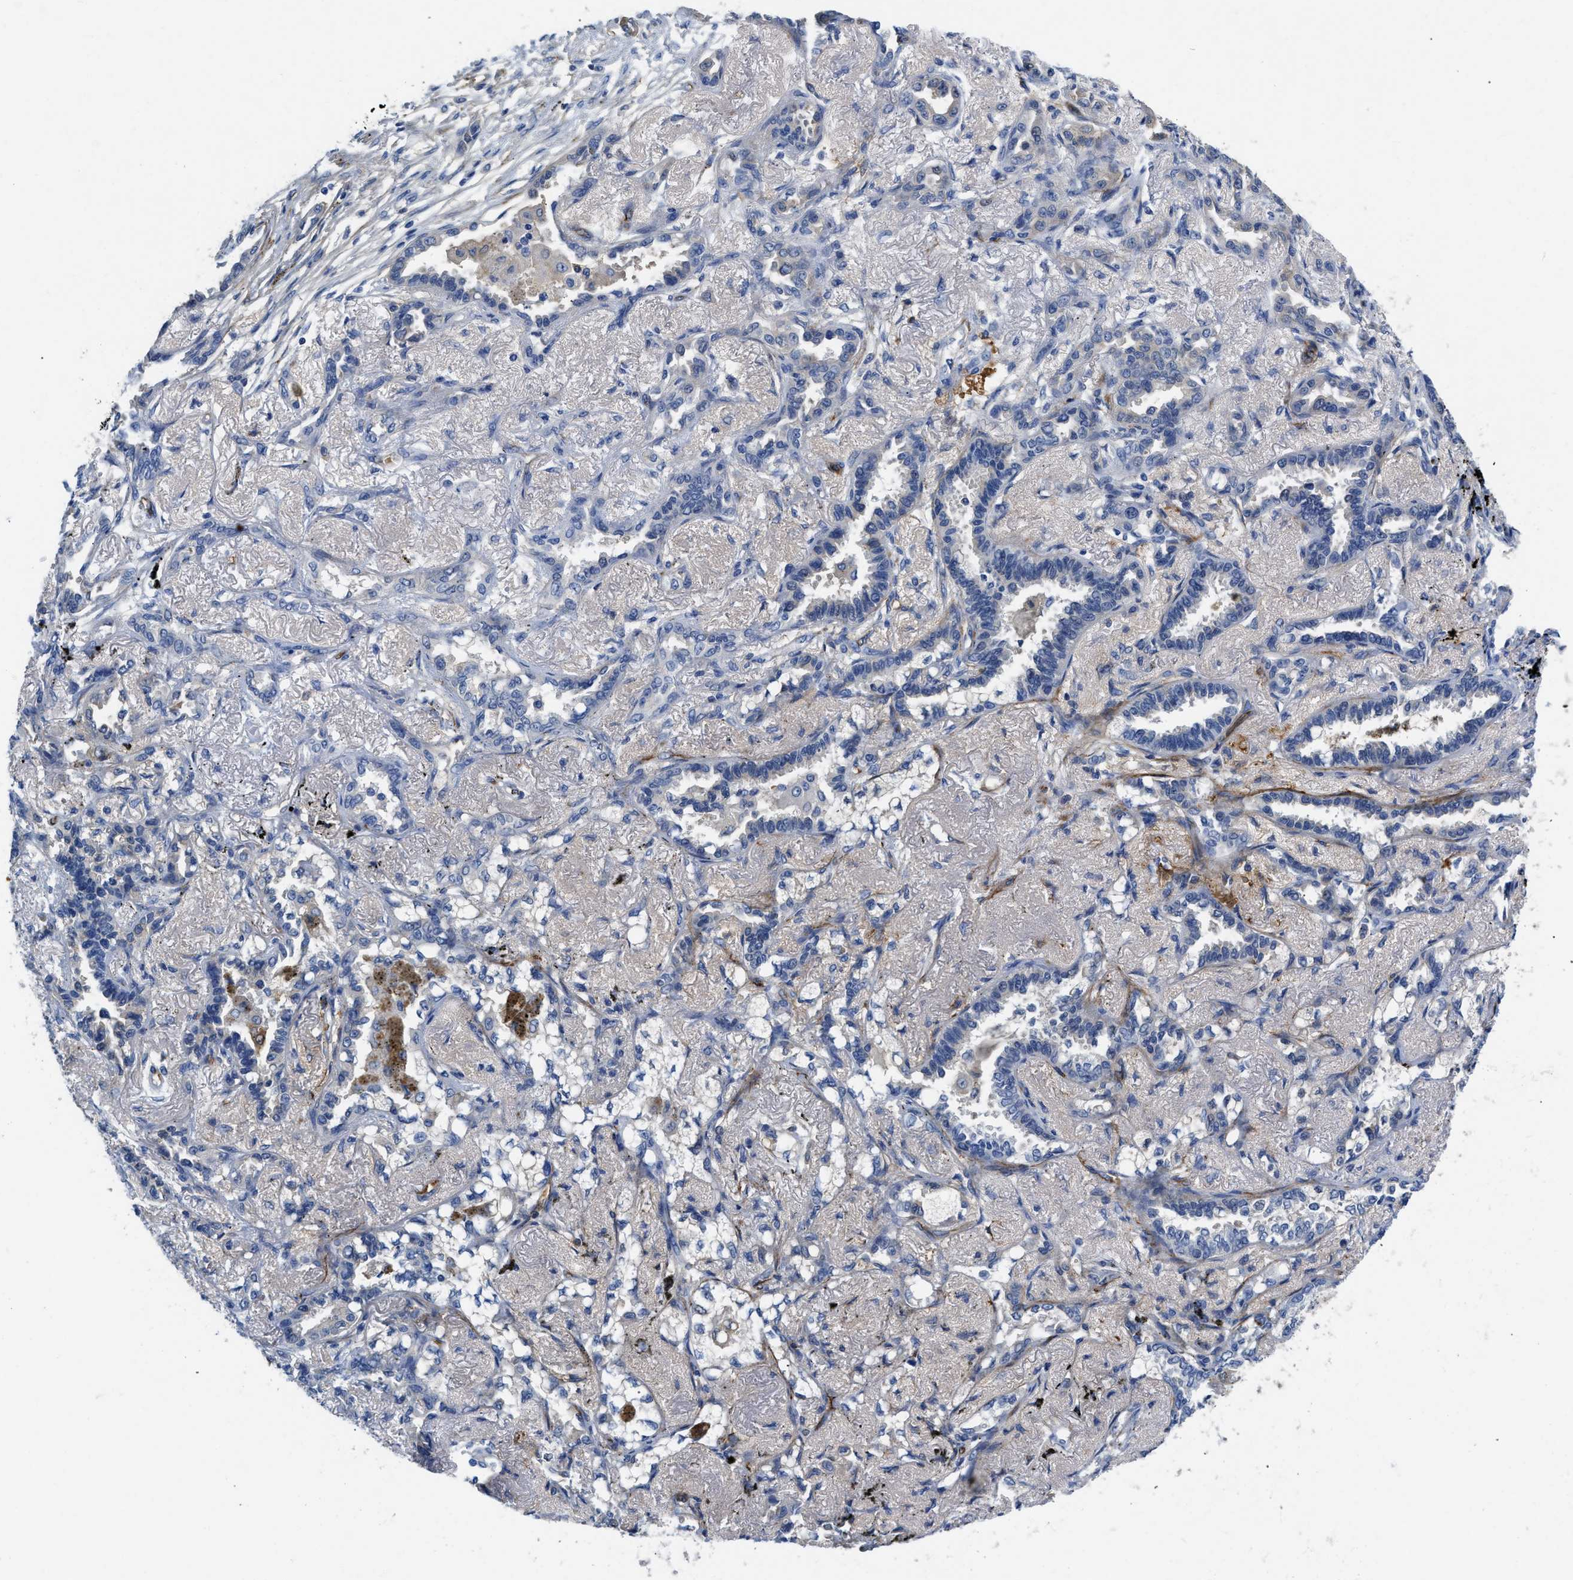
{"staining": {"intensity": "negative", "quantity": "none", "location": "none"}, "tissue": "lung cancer", "cell_type": "Tumor cells", "image_type": "cancer", "snomed": [{"axis": "morphology", "description": "Adenocarcinoma, NOS"}, {"axis": "topography", "description": "Lung"}], "caption": "This is an immunohistochemistry image of lung cancer. There is no staining in tumor cells.", "gene": "SPEG", "patient": {"sex": "male", "age": 59}}